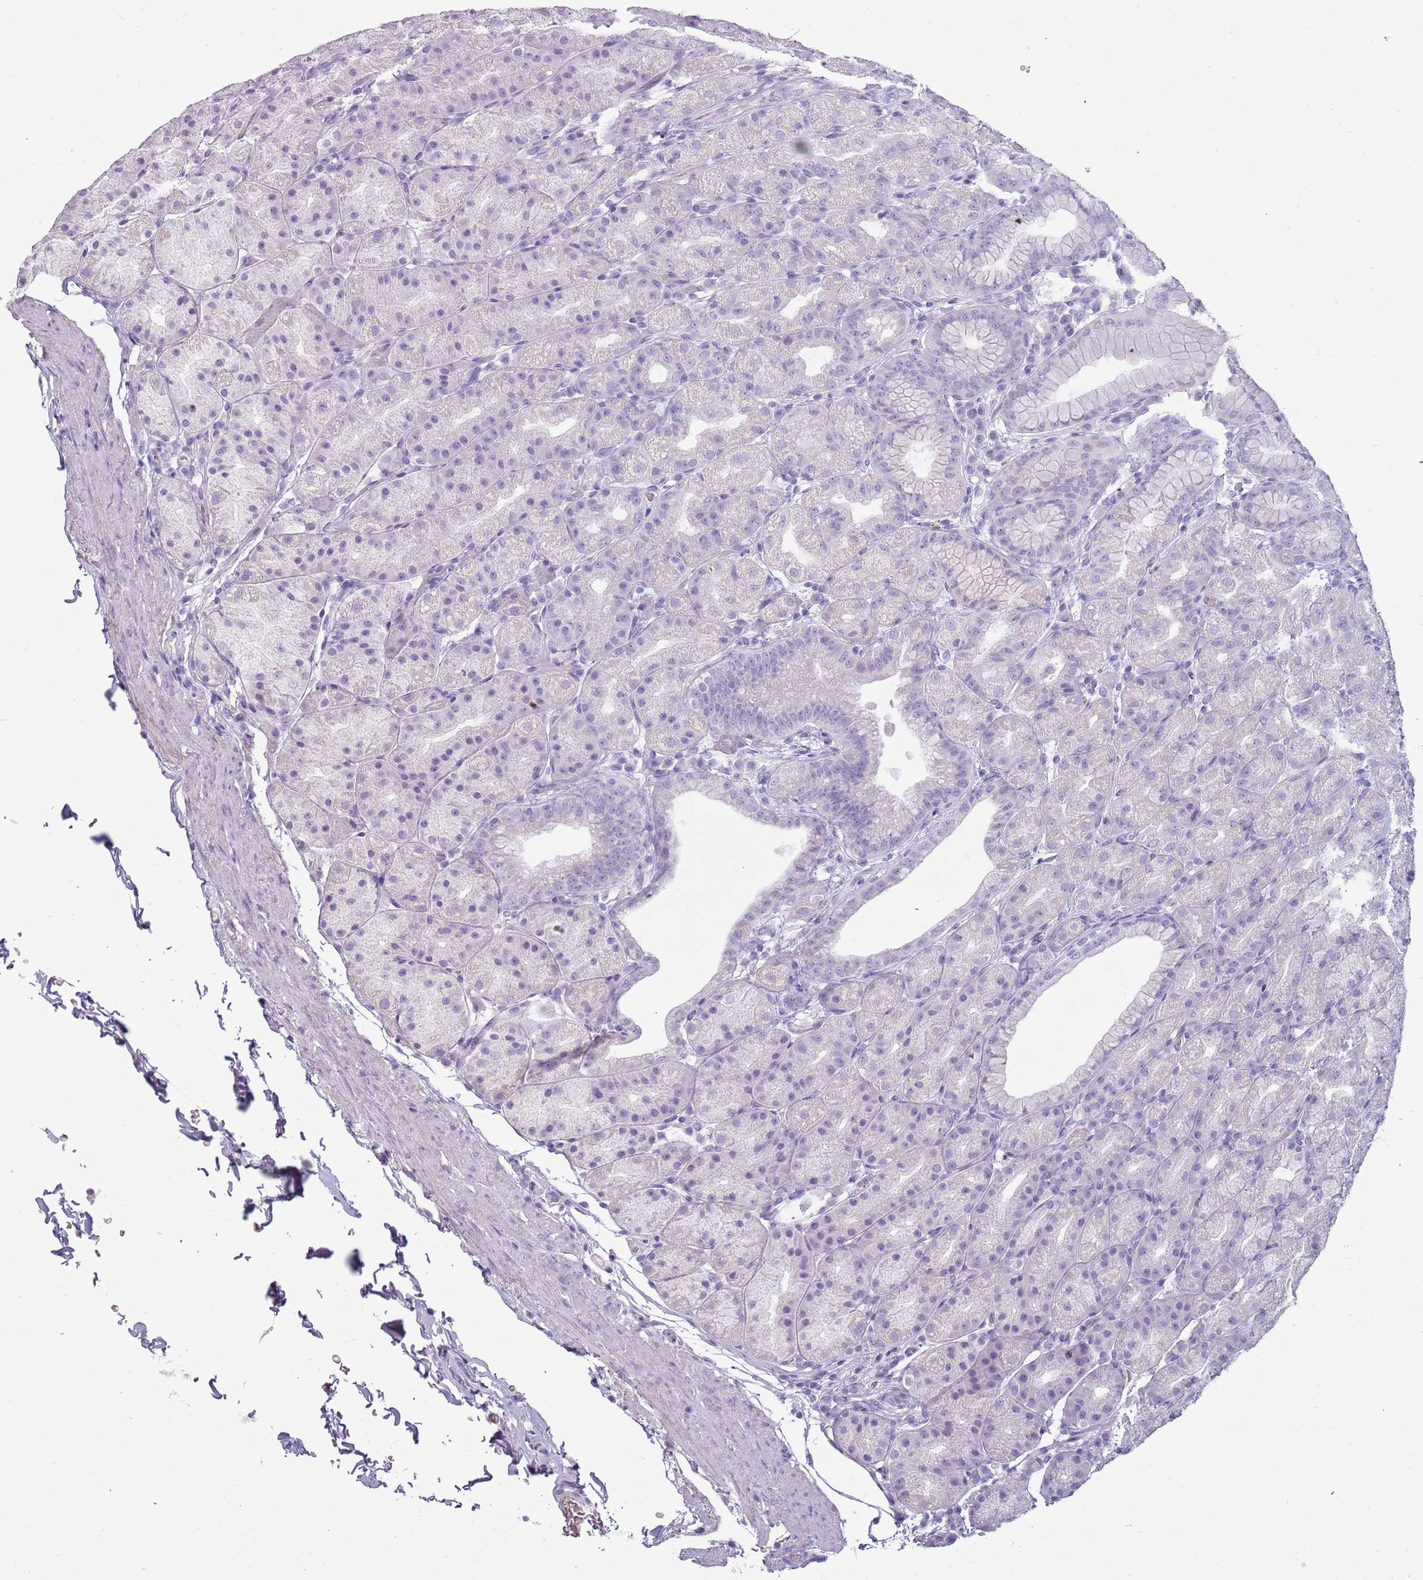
{"staining": {"intensity": "negative", "quantity": "none", "location": "none"}, "tissue": "stomach", "cell_type": "Glandular cells", "image_type": "normal", "snomed": [{"axis": "morphology", "description": "Normal tissue, NOS"}, {"axis": "topography", "description": "Stomach, upper"}, {"axis": "topography", "description": "Stomach"}], "caption": "The immunohistochemistry image has no significant expression in glandular cells of stomach.", "gene": "TNFRSF6B", "patient": {"sex": "male", "age": 68}}